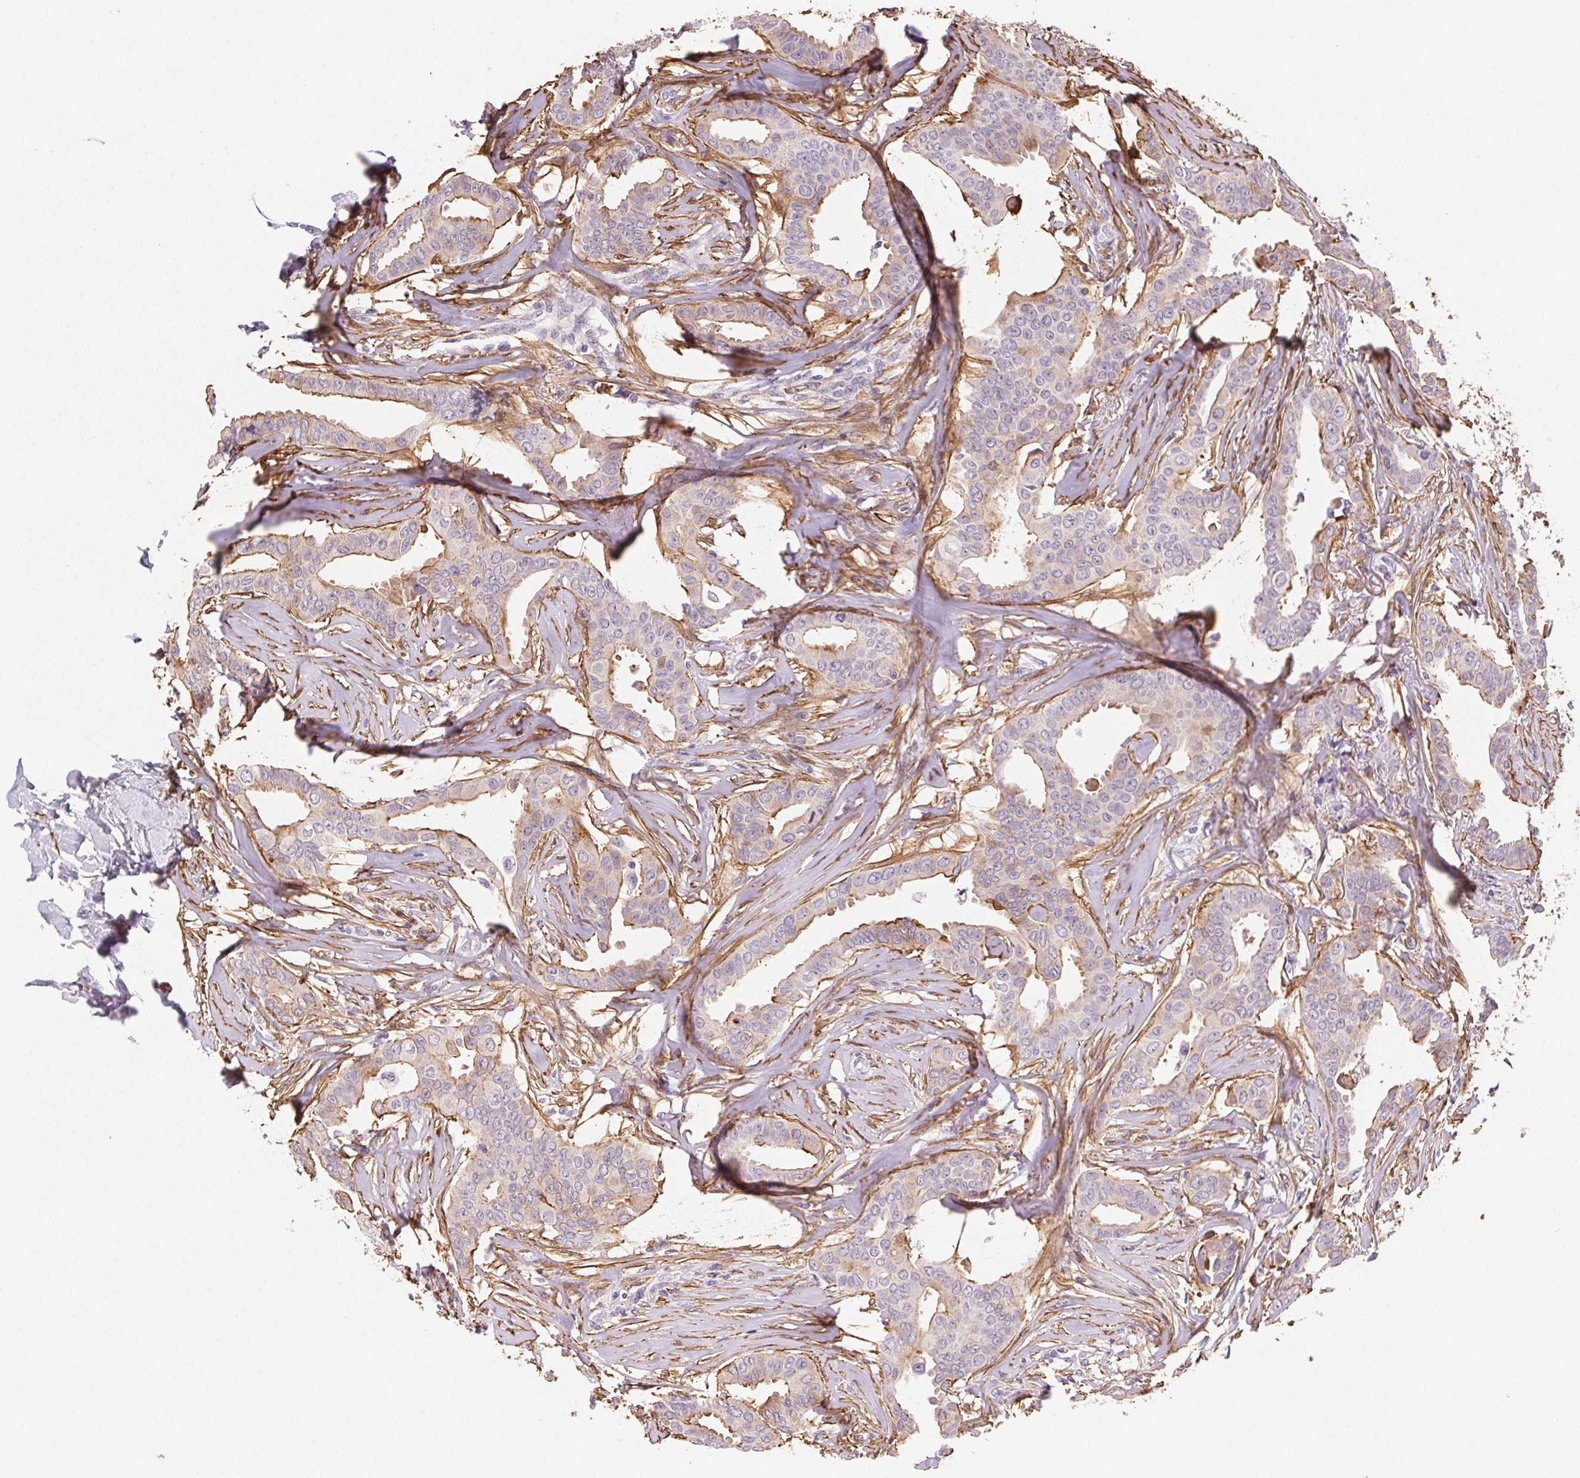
{"staining": {"intensity": "weak", "quantity": "<25%", "location": "cytoplasmic/membranous"}, "tissue": "breast cancer", "cell_type": "Tumor cells", "image_type": "cancer", "snomed": [{"axis": "morphology", "description": "Duct carcinoma"}, {"axis": "topography", "description": "Breast"}], "caption": "Immunohistochemistry micrograph of neoplastic tissue: human invasive ductal carcinoma (breast) stained with DAB (3,3'-diaminobenzidine) shows no significant protein staining in tumor cells.", "gene": "GPX8", "patient": {"sex": "female", "age": 45}}